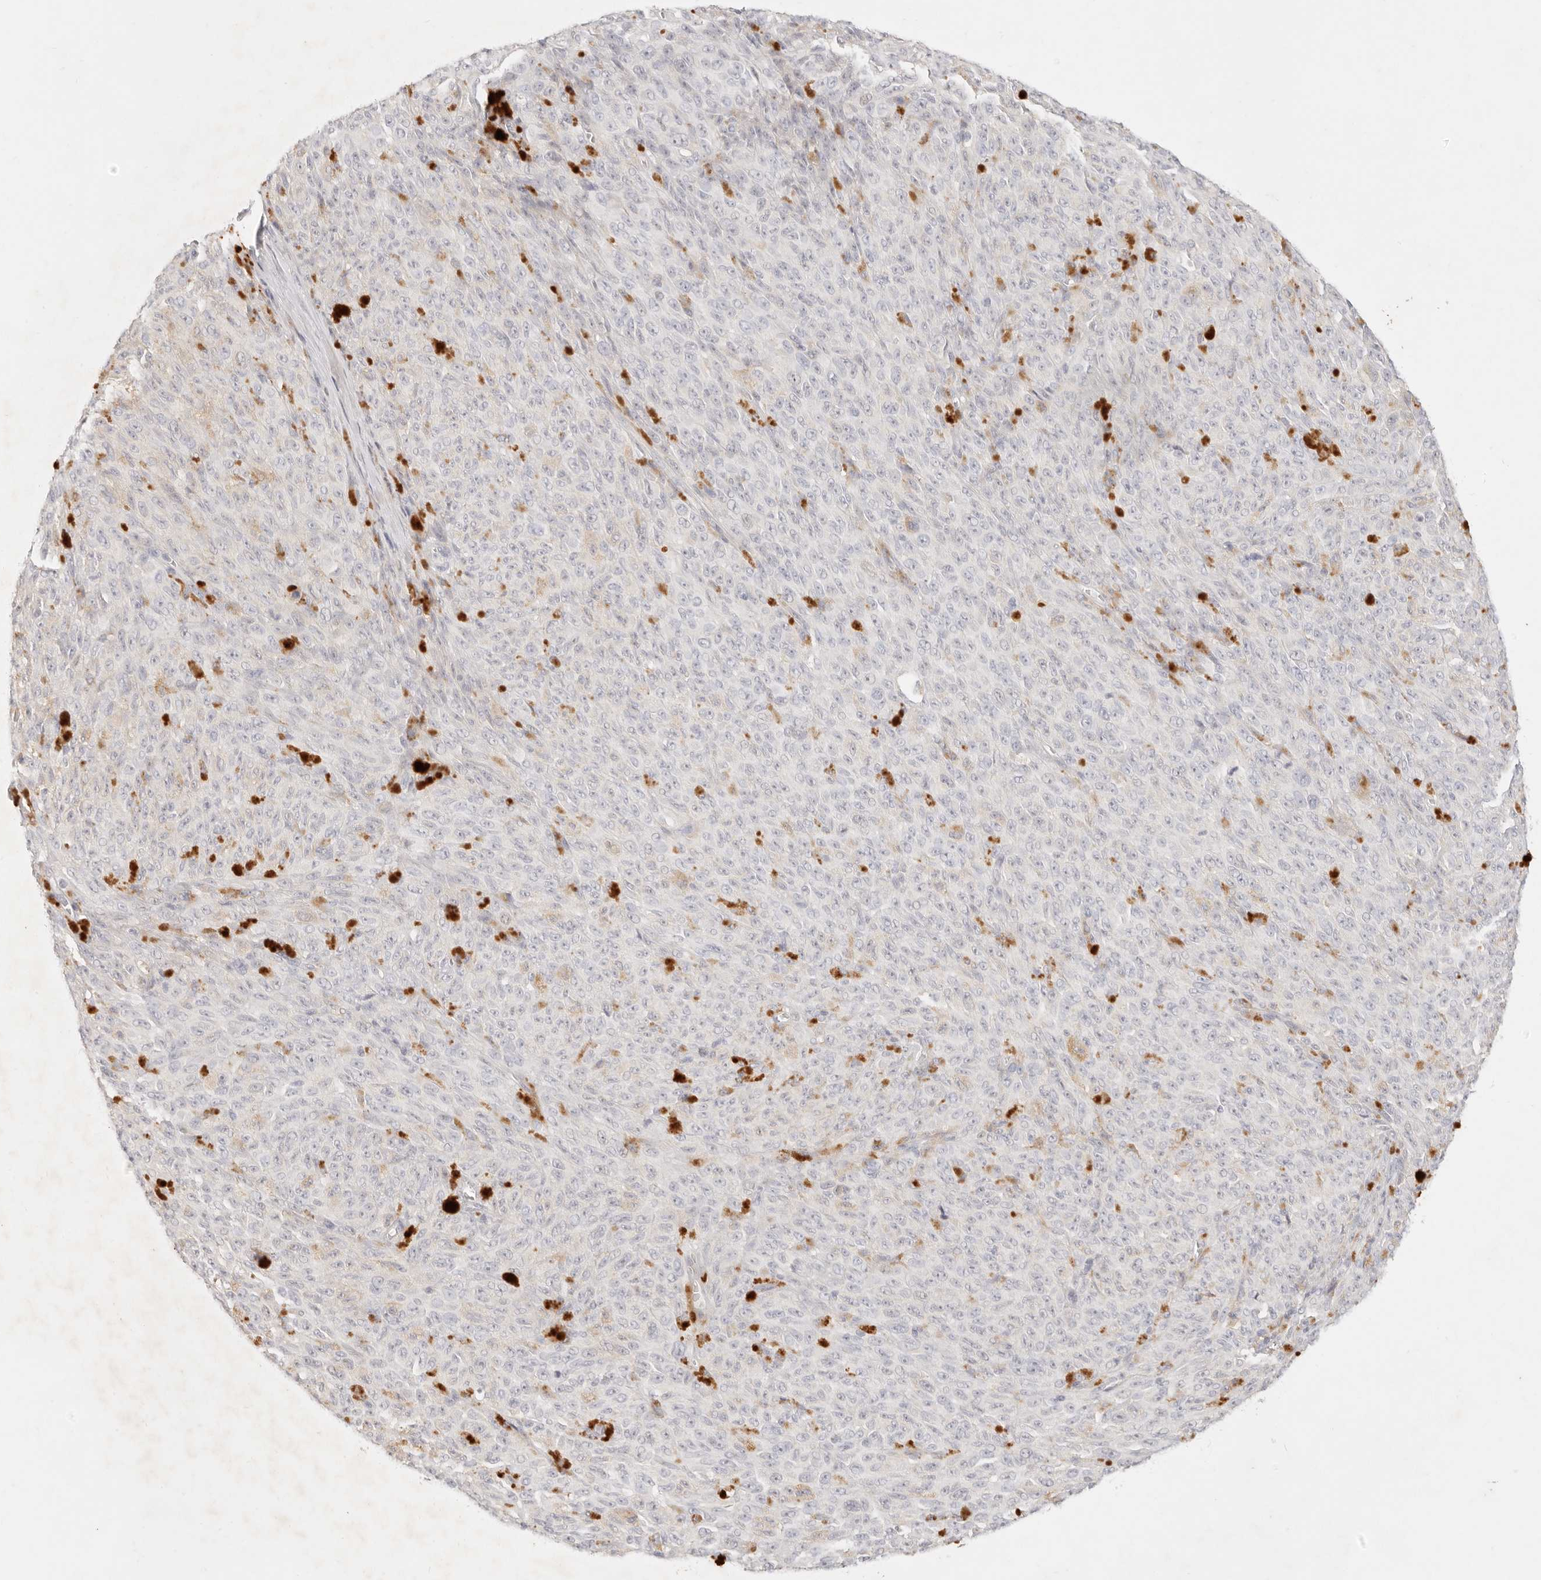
{"staining": {"intensity": "negative", "quantity": "none", "location": "none"}, "tissue": "melanoma", "cell_type": "Tumor cells", "image_type": "cancer", "snomed": [{"axis": "morphology", "description": "Malignant melanoma, NOS"}, {"axis": "topography", "description": "Skin"}], "caption": "There is no significant positivity in tumor cells of melanoma.", "gene": "GPR84", "patient": {"sex": "female", "age": 82}}